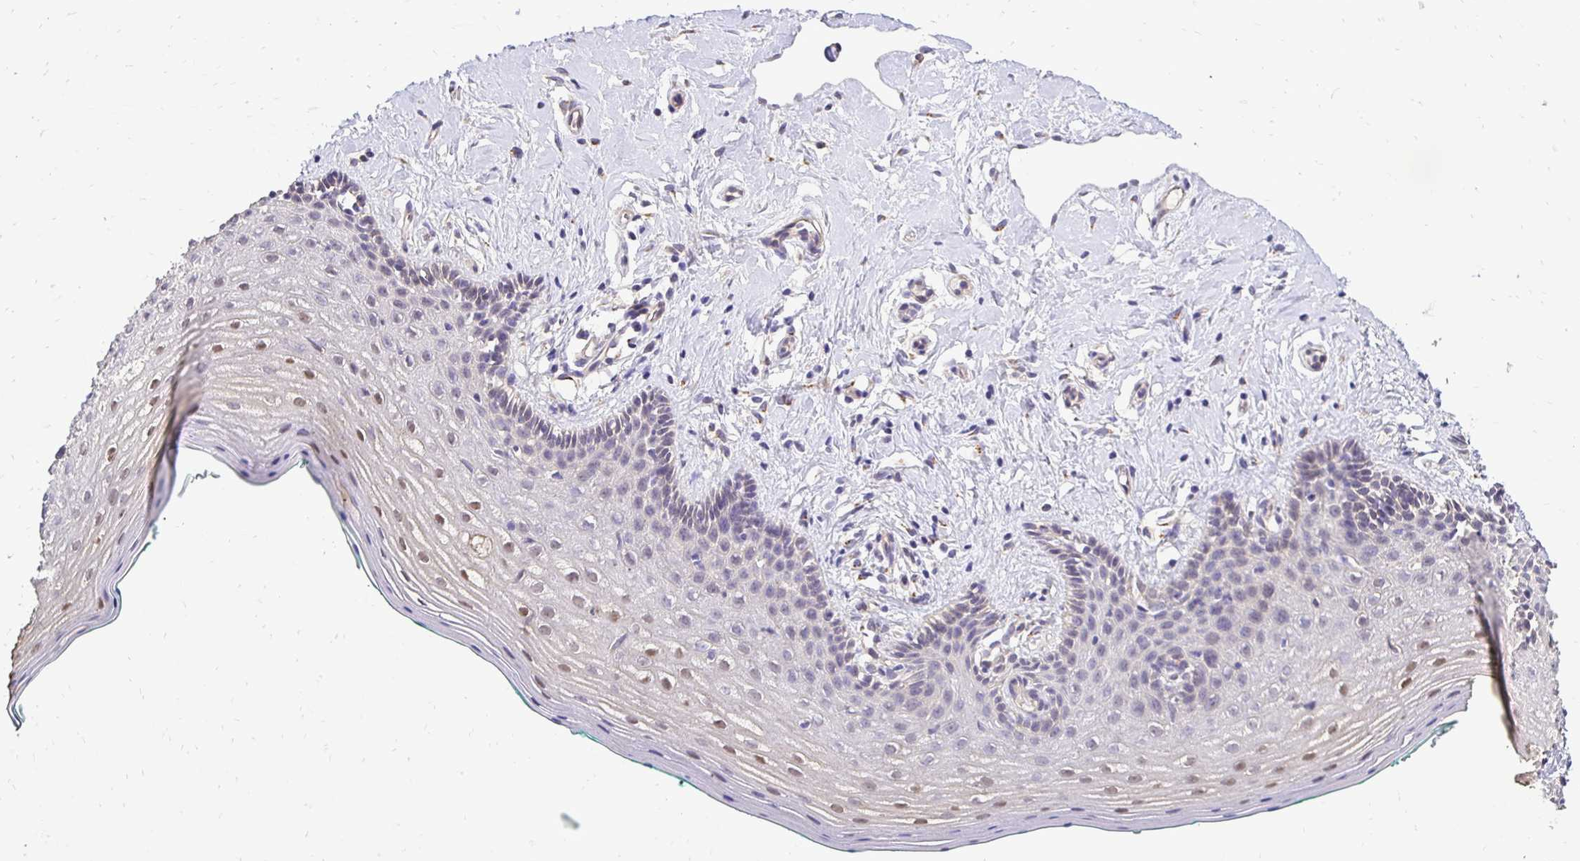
{"staining": {"intensity": "weak", "quantity": "<25%", "location": "cytoplasmic/membranous,nuclear"}, "tissue": "vagina", "cell_type": "Squamous epithelial cells", "image_type": "normal", "snomed": [{"axis": "morphology", "description": "Normal tissue, NOS"}, {"axis": "topography", "description": "Vagina"}], "caption": "Image shows no protein staining in squamous epithelial cells of normal vagina. (Brightfield microscopy of DAB IHC at high magnification).", "gene": "SLC9A1", "patient": {"sex": "female", "age": 42}}